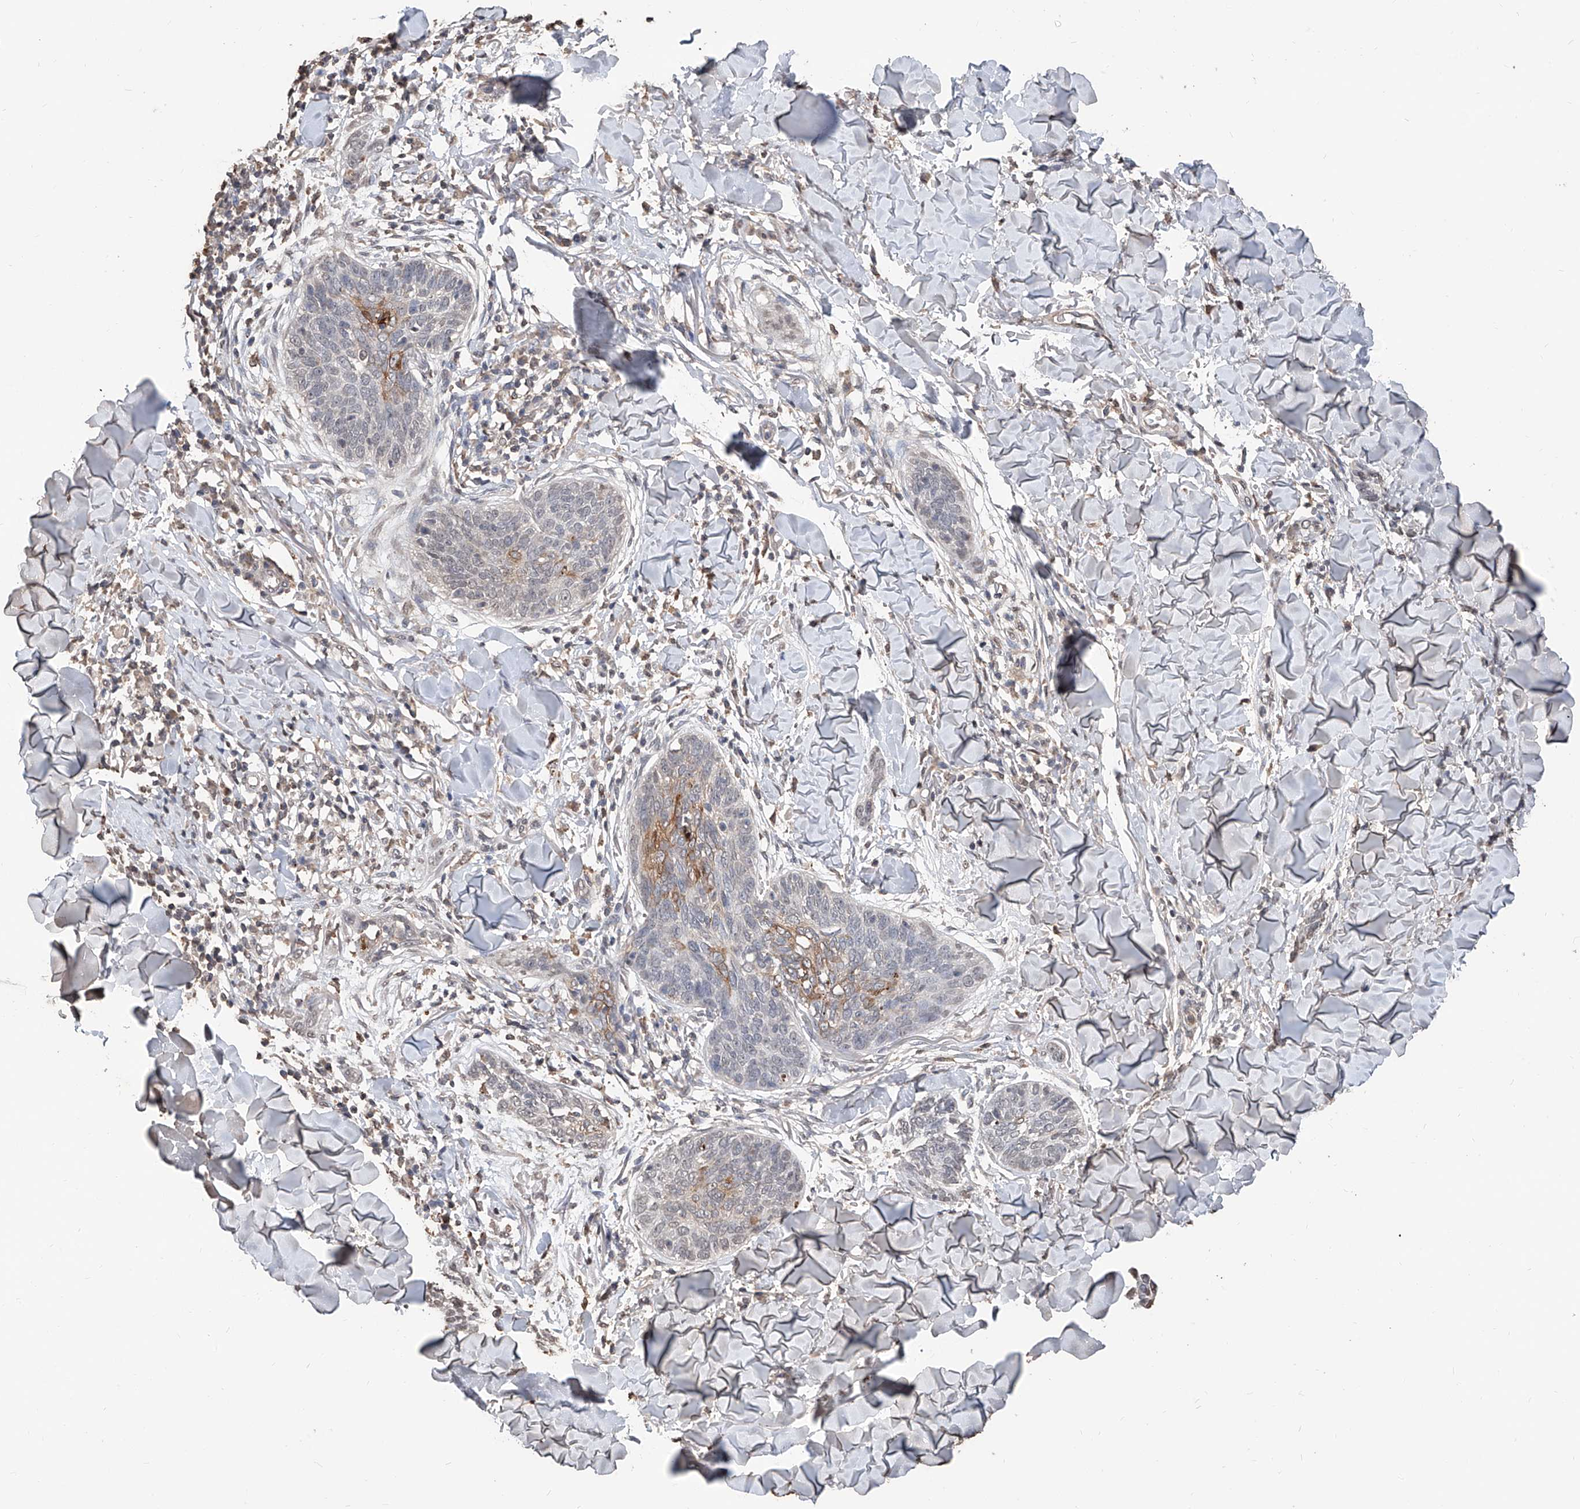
{"staining": {"intensity": "moderate", "quantity": "<25%", "location": "cytoplasmic/membranous"}, "tissue": "skin cancer", "cell_type": "Tumor cells", "image_type": "cancer", "snomed": [{"axis": "morphology", "description": "Basal cell carcinoma"}, {"axis": "topography", "description": "Skin"}], "caption": "This is a micrograph of immunohistochemistry staining of skin cancer (basal cell carcinoma), which shows moderate expression in the cytoplasmic/membranous of tumor cells.", "gene": "RP9", "patient": {"sex": "male", "age": 85}}